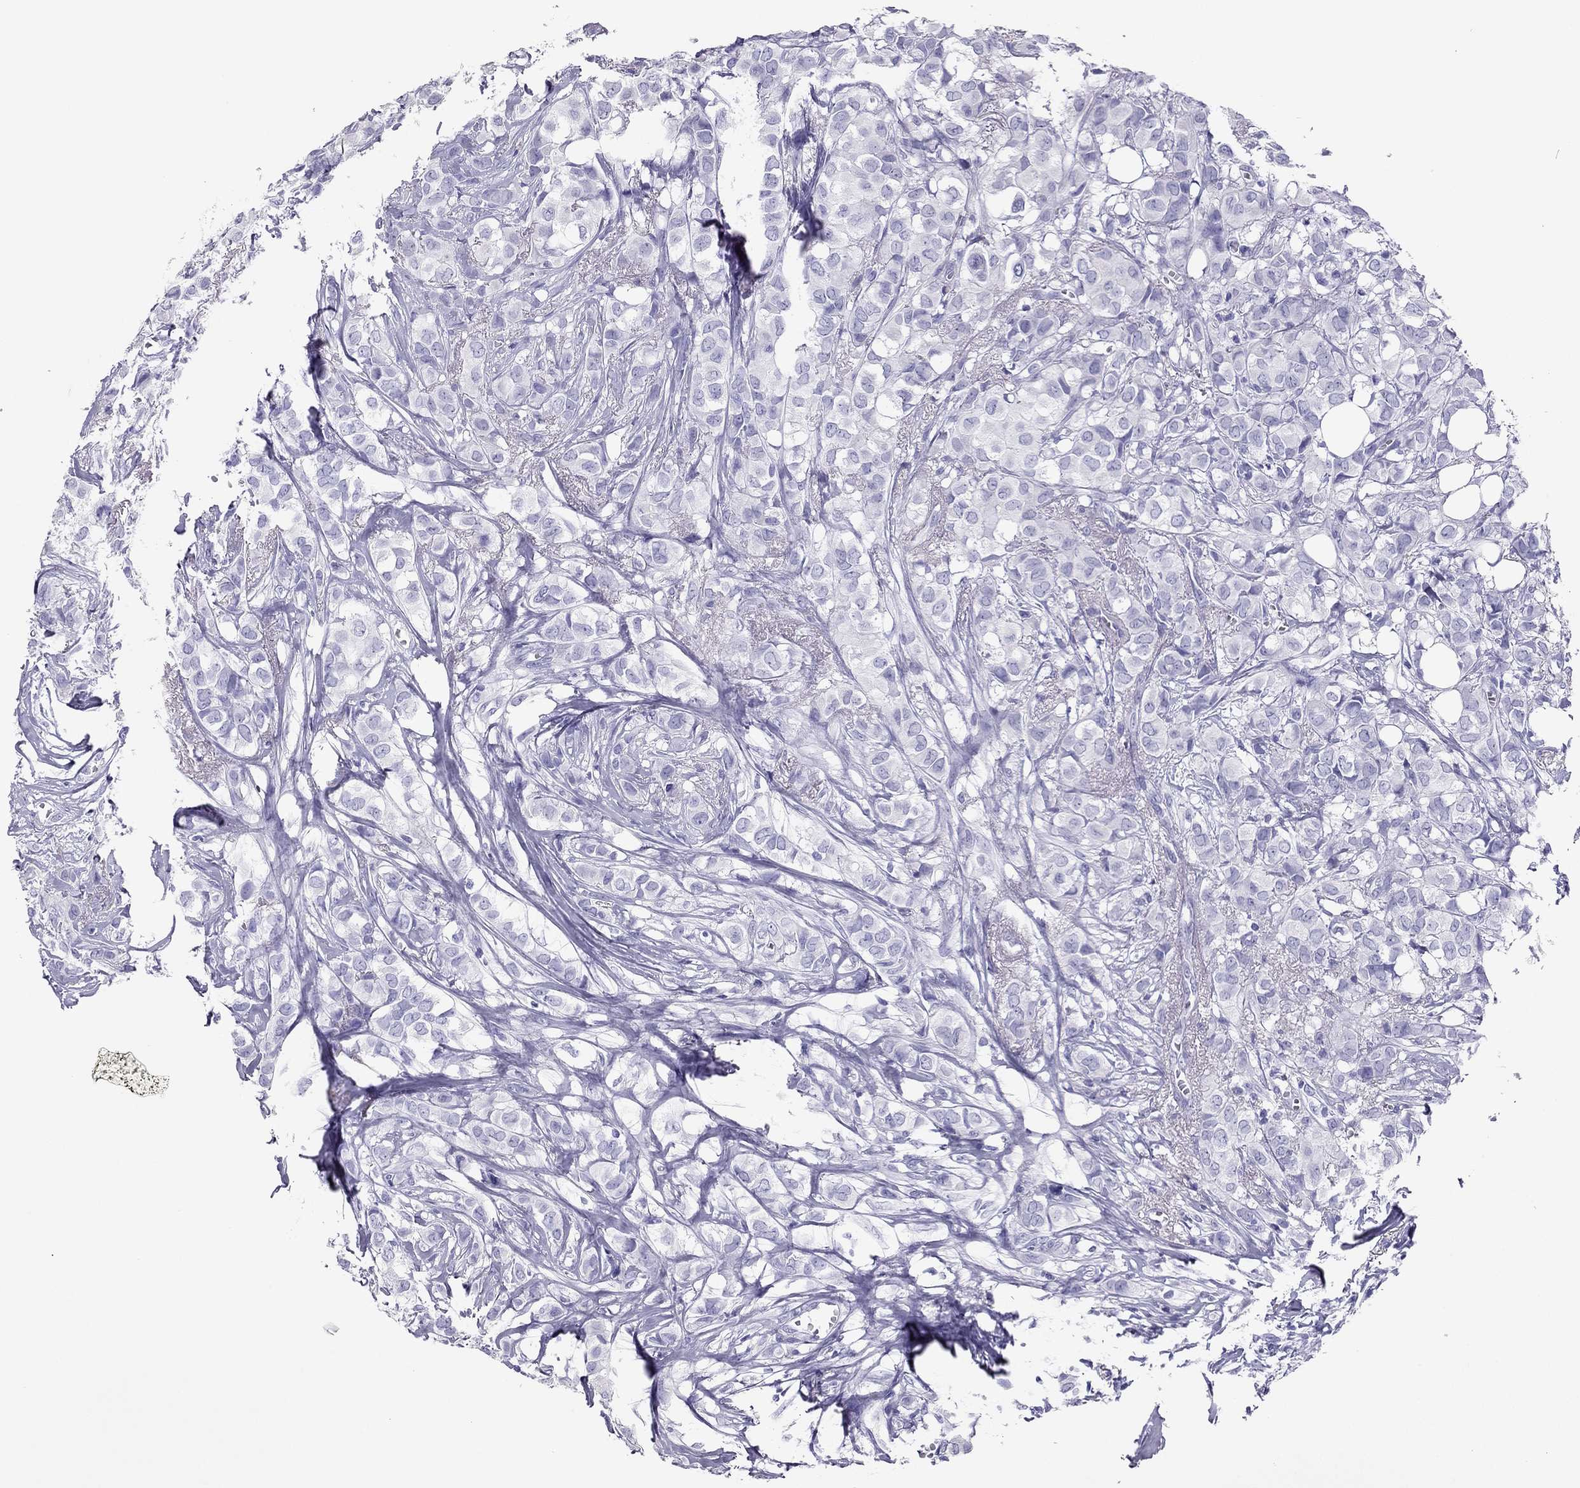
{"staining": {"intensity": "negative", "quantity": "none", "location": "none"}, "tissue": "breast cancer", "cell_type": "Tumor cells", "image_type": "cancer", "snomed": [{"axis": "morphology", "description": "Duct carcinoma"}, {"axis": "topography", "description": "Breast"}], "caption": "DAB immunohistochemical staining of human breast cancer exhibits no significant staining in tumor cells.", "gene": "PDE6A", "patient": {"sex": "female", "age": 85}}